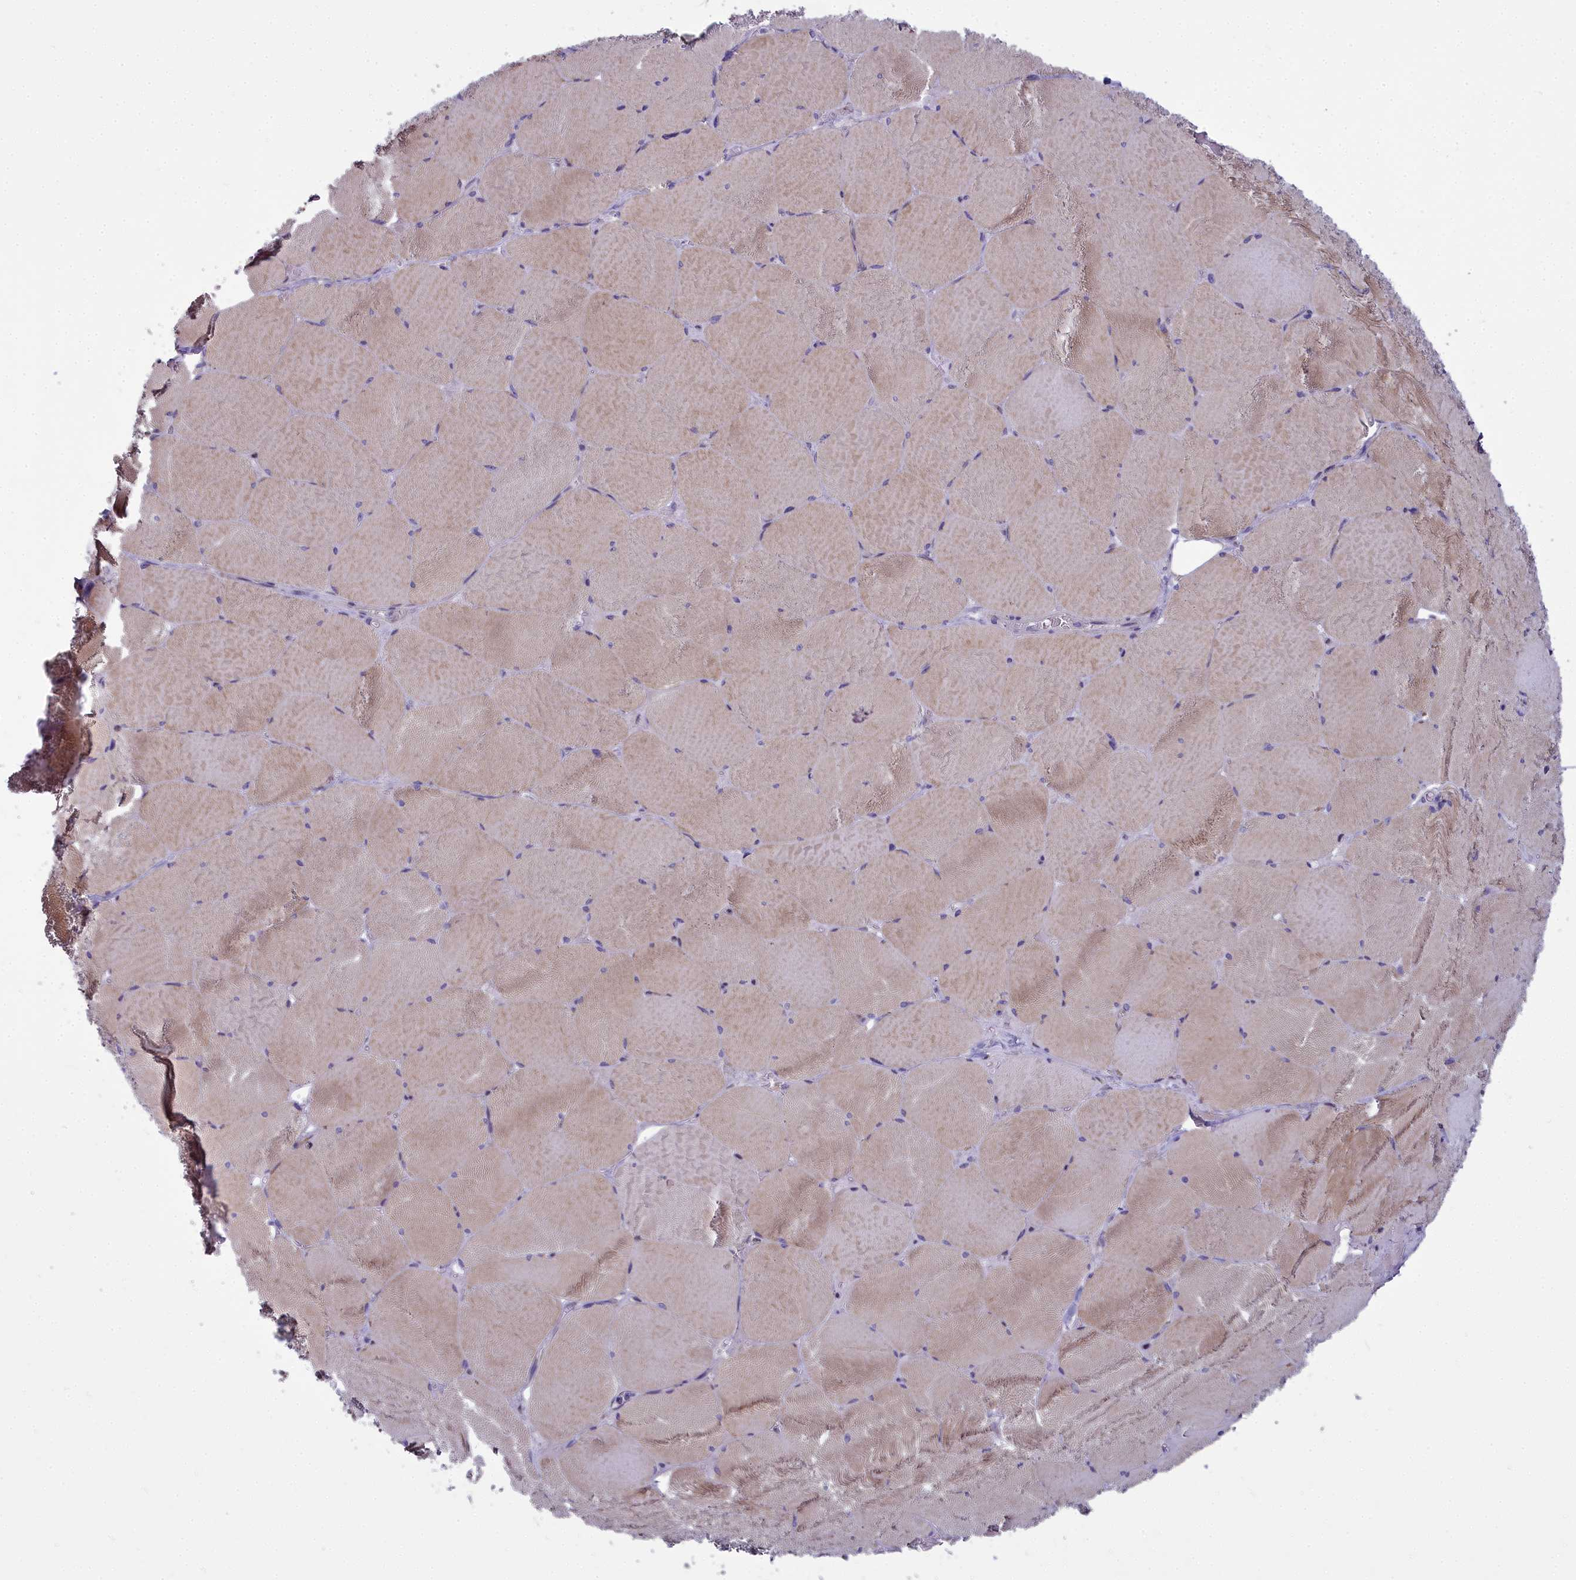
{"staining": {"intensity": "moderate", "quantity": ">75%", "location": "cytoplasmic/membranous"}, "tissue": "skeletal muscle", "cell_type": "Myocytes", "image_type": "normal", "snomed": [{"axis": "morphology", "description": "Normal tissue, NOS"}, {"axis": "topography", "description": "Skeletal muscle"}, {"axis": "topography", "description": "Head-Neck"}], "caption": "Immunohistochemistry of normal human skeletal muscle exhibits medium levels of moderate cytoplasmic/membranous staining in approximately >75% of myocytes. The staining was performed using DAB, with brown indicating positive protein expression. Nuclei are stained blue with hematoxylin.", "gene": "WDPCP", "patient": {"sex": "male", "age": 66}}